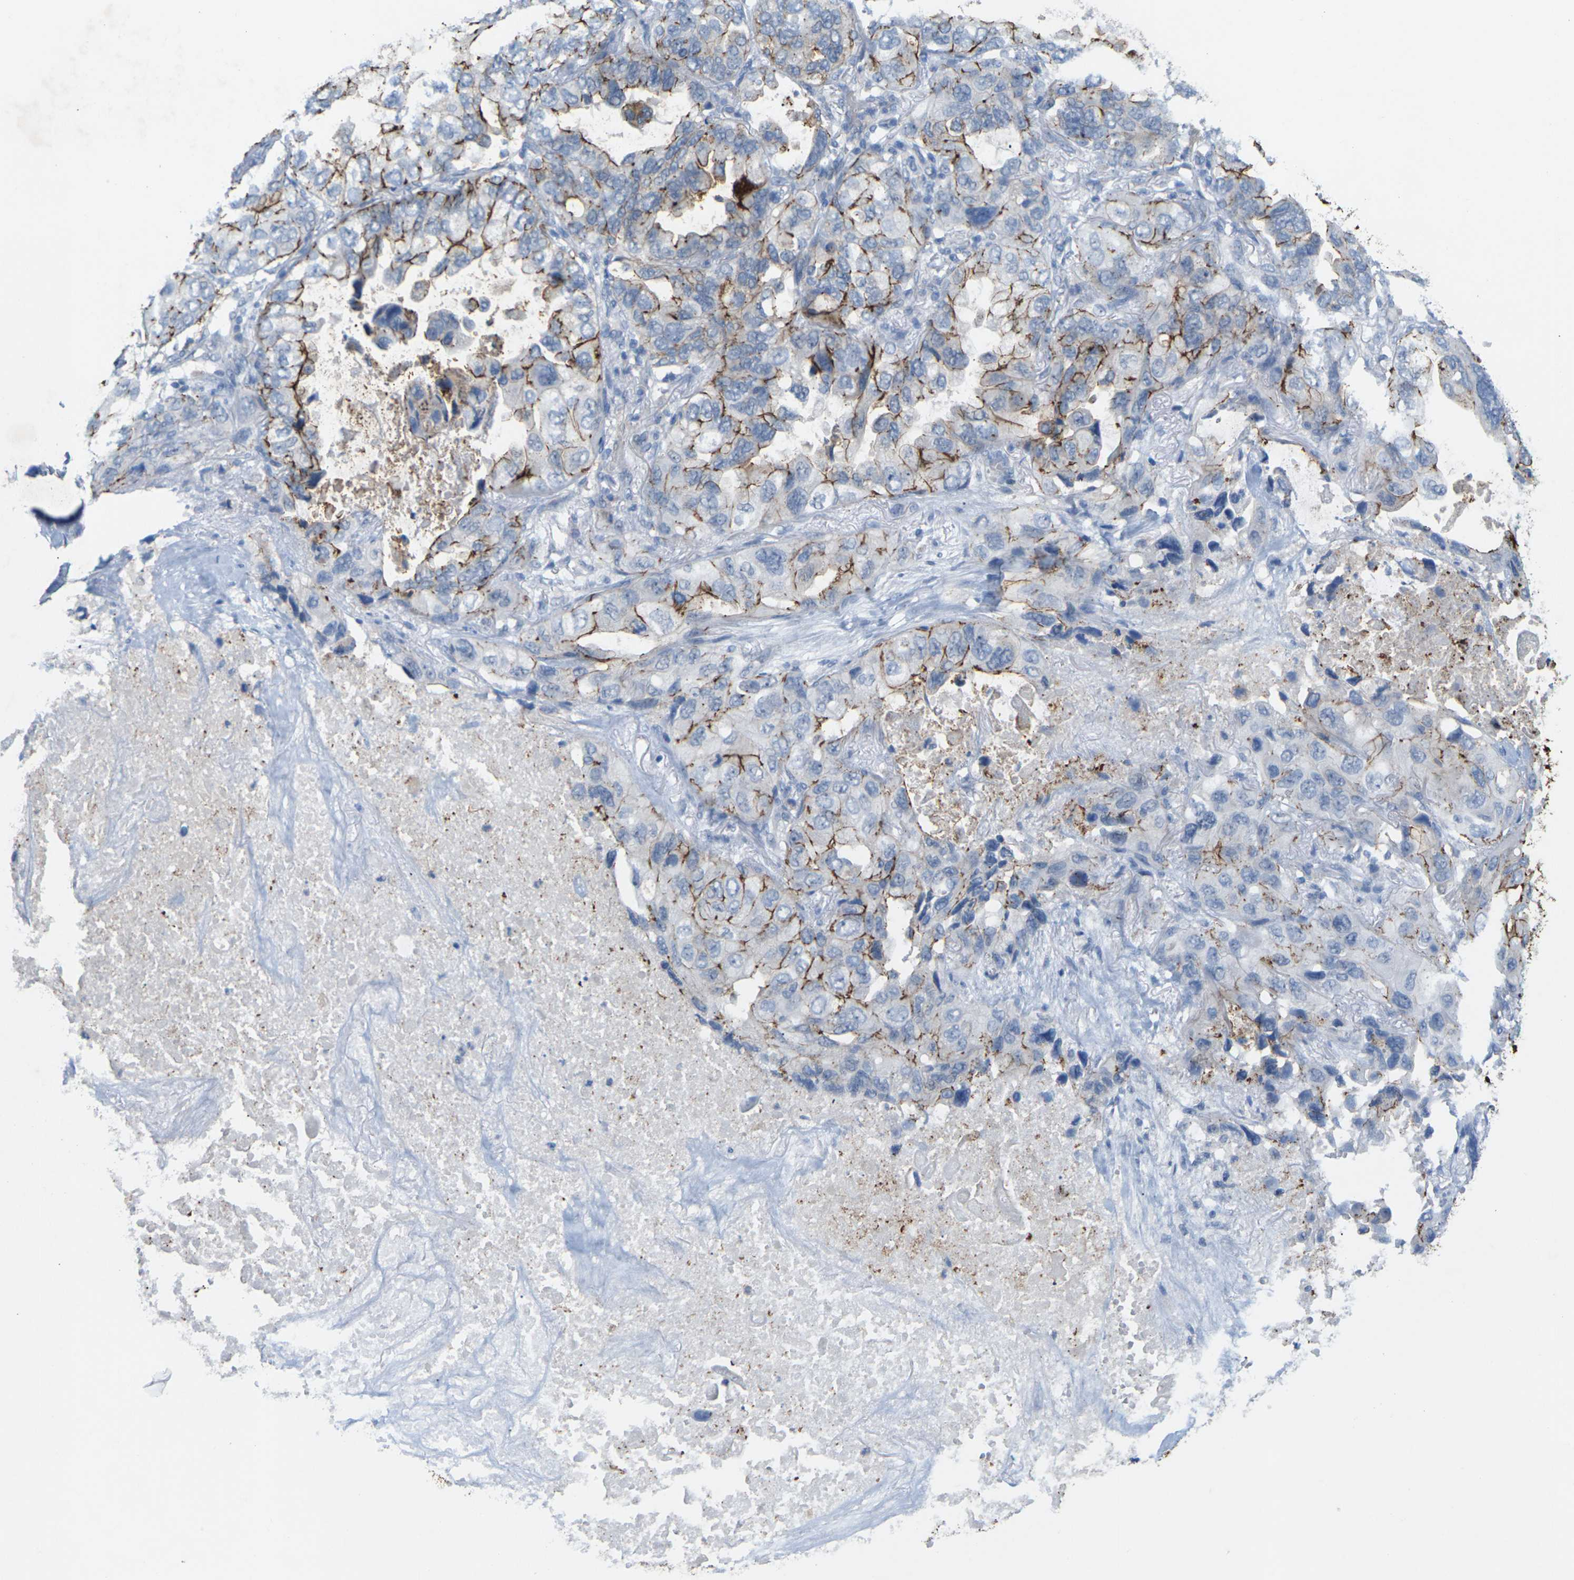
{"staining": {"intensity": "strong", "quantity": "25%-75%", "location": "cytoplasmic/membranous"}, "tissue": "lung cancer", "cell_type": "Tumor cells", "image_type": "cancer", "snomed": [{"axis": "morphology", "description": "Squamous cell carcinoma, NOS"}, {"axis": "topography", "description": "Lung"}], "caption": "Approximately 25%-75% of tumor cells in human lung squamous cell carcinoma demonstrate strong cytoplasmic/membranous protein staining as visualized by brown immunohistochemical staining.", "gene": "CLDN3", "patient": {"sex": "female", "age": 73}}